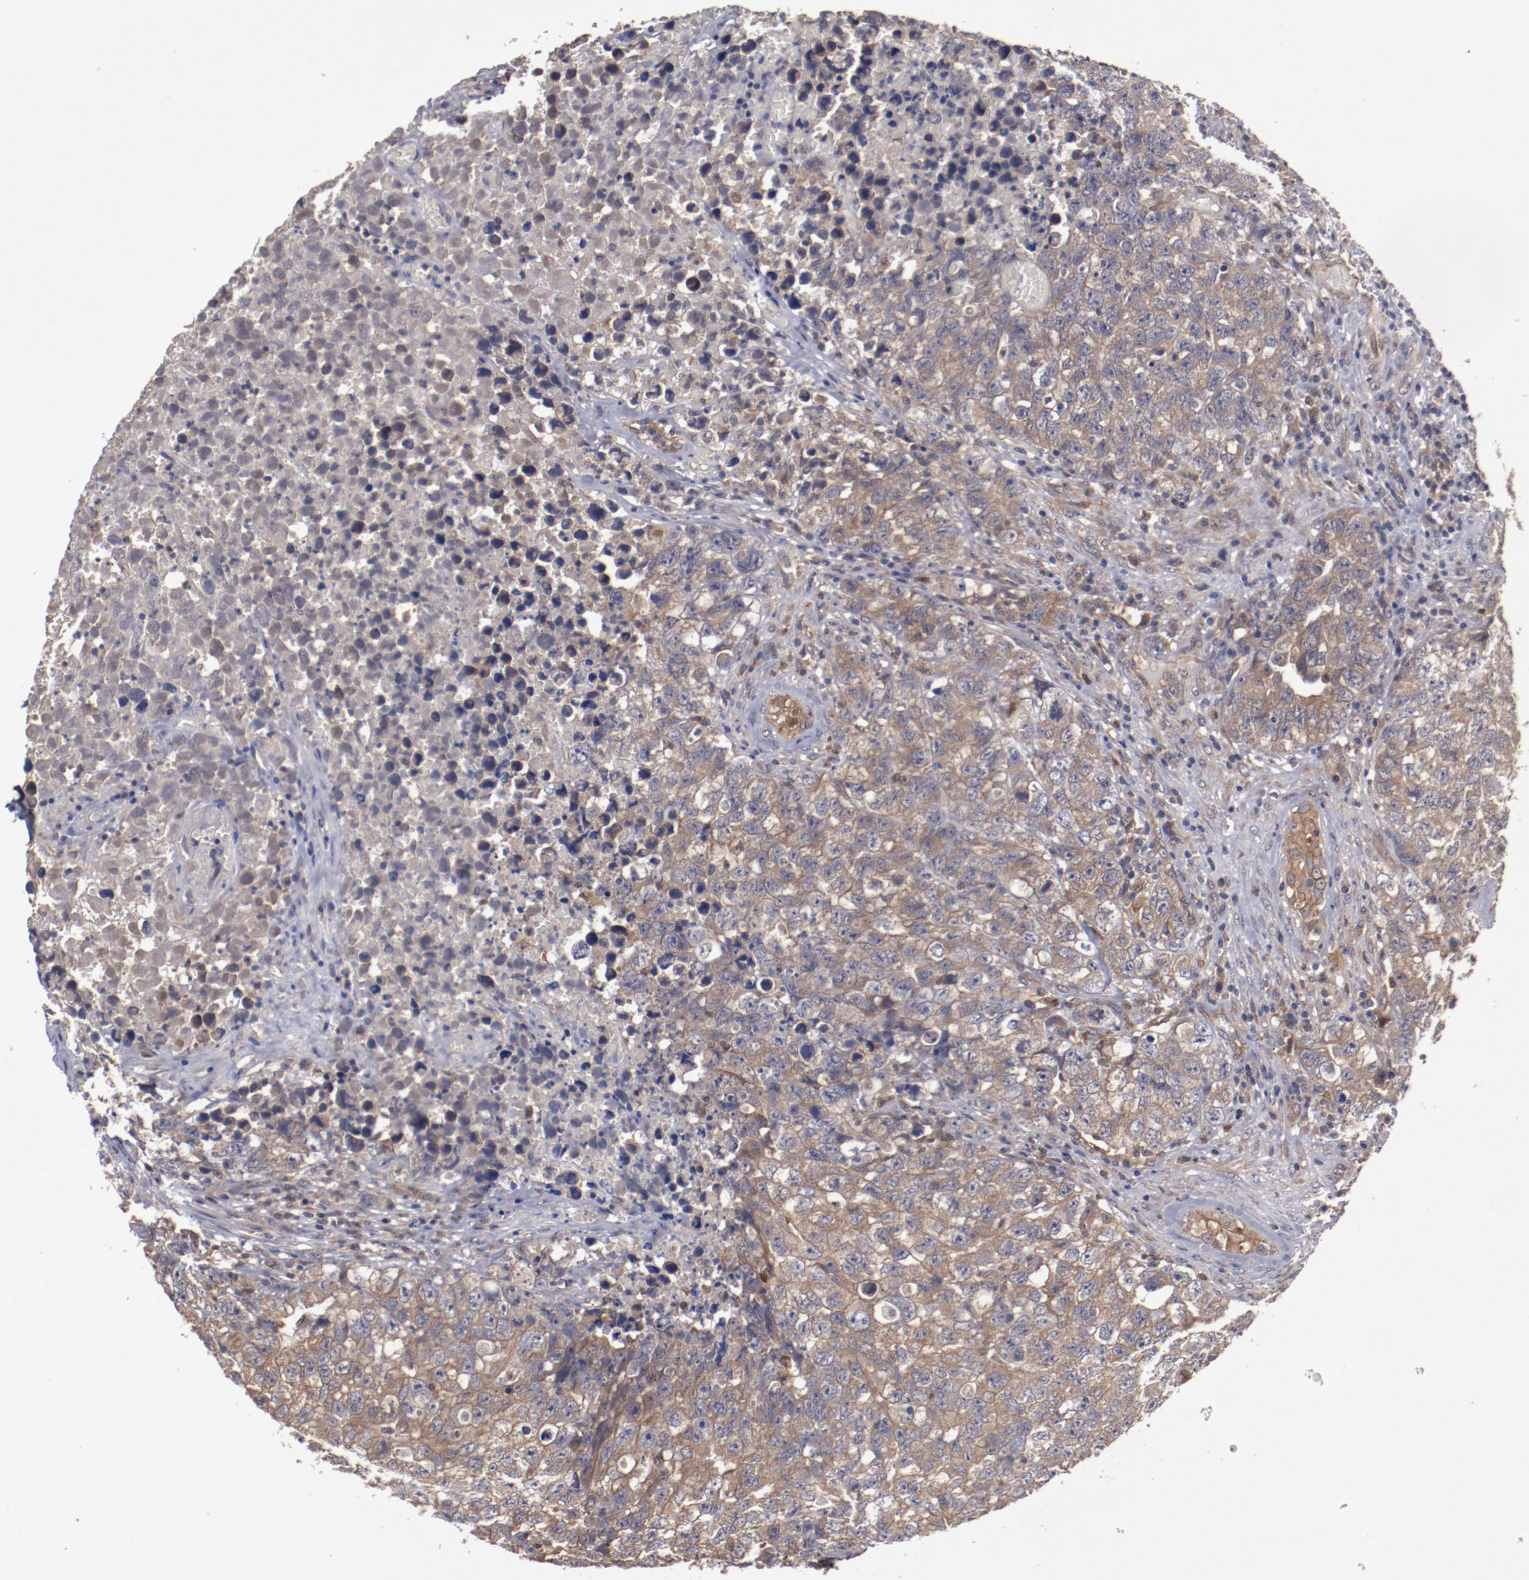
{"staining": {"intensity": "moderate", "quantity": "25%-75%", "location": "cytoplasmic/membranous"}, "tissue": "testis cancer", "cell_type": "Tumor cells", "image_type": "cancer", "snomed": [{"axis": "morphology", "description": "Carcinoma, Embryonal, NOS"}, {"axis": "topography", "description": "Testis"}], "caption": "This is an image of immunohistochemistry (IHC) staining of testis embryonal carcinoma, which shows moderate staining in the cytoplasmic/membranous of tumor cells.", "gene": "DNAAF2", "patient": {"sex": "male", "age": 31}}